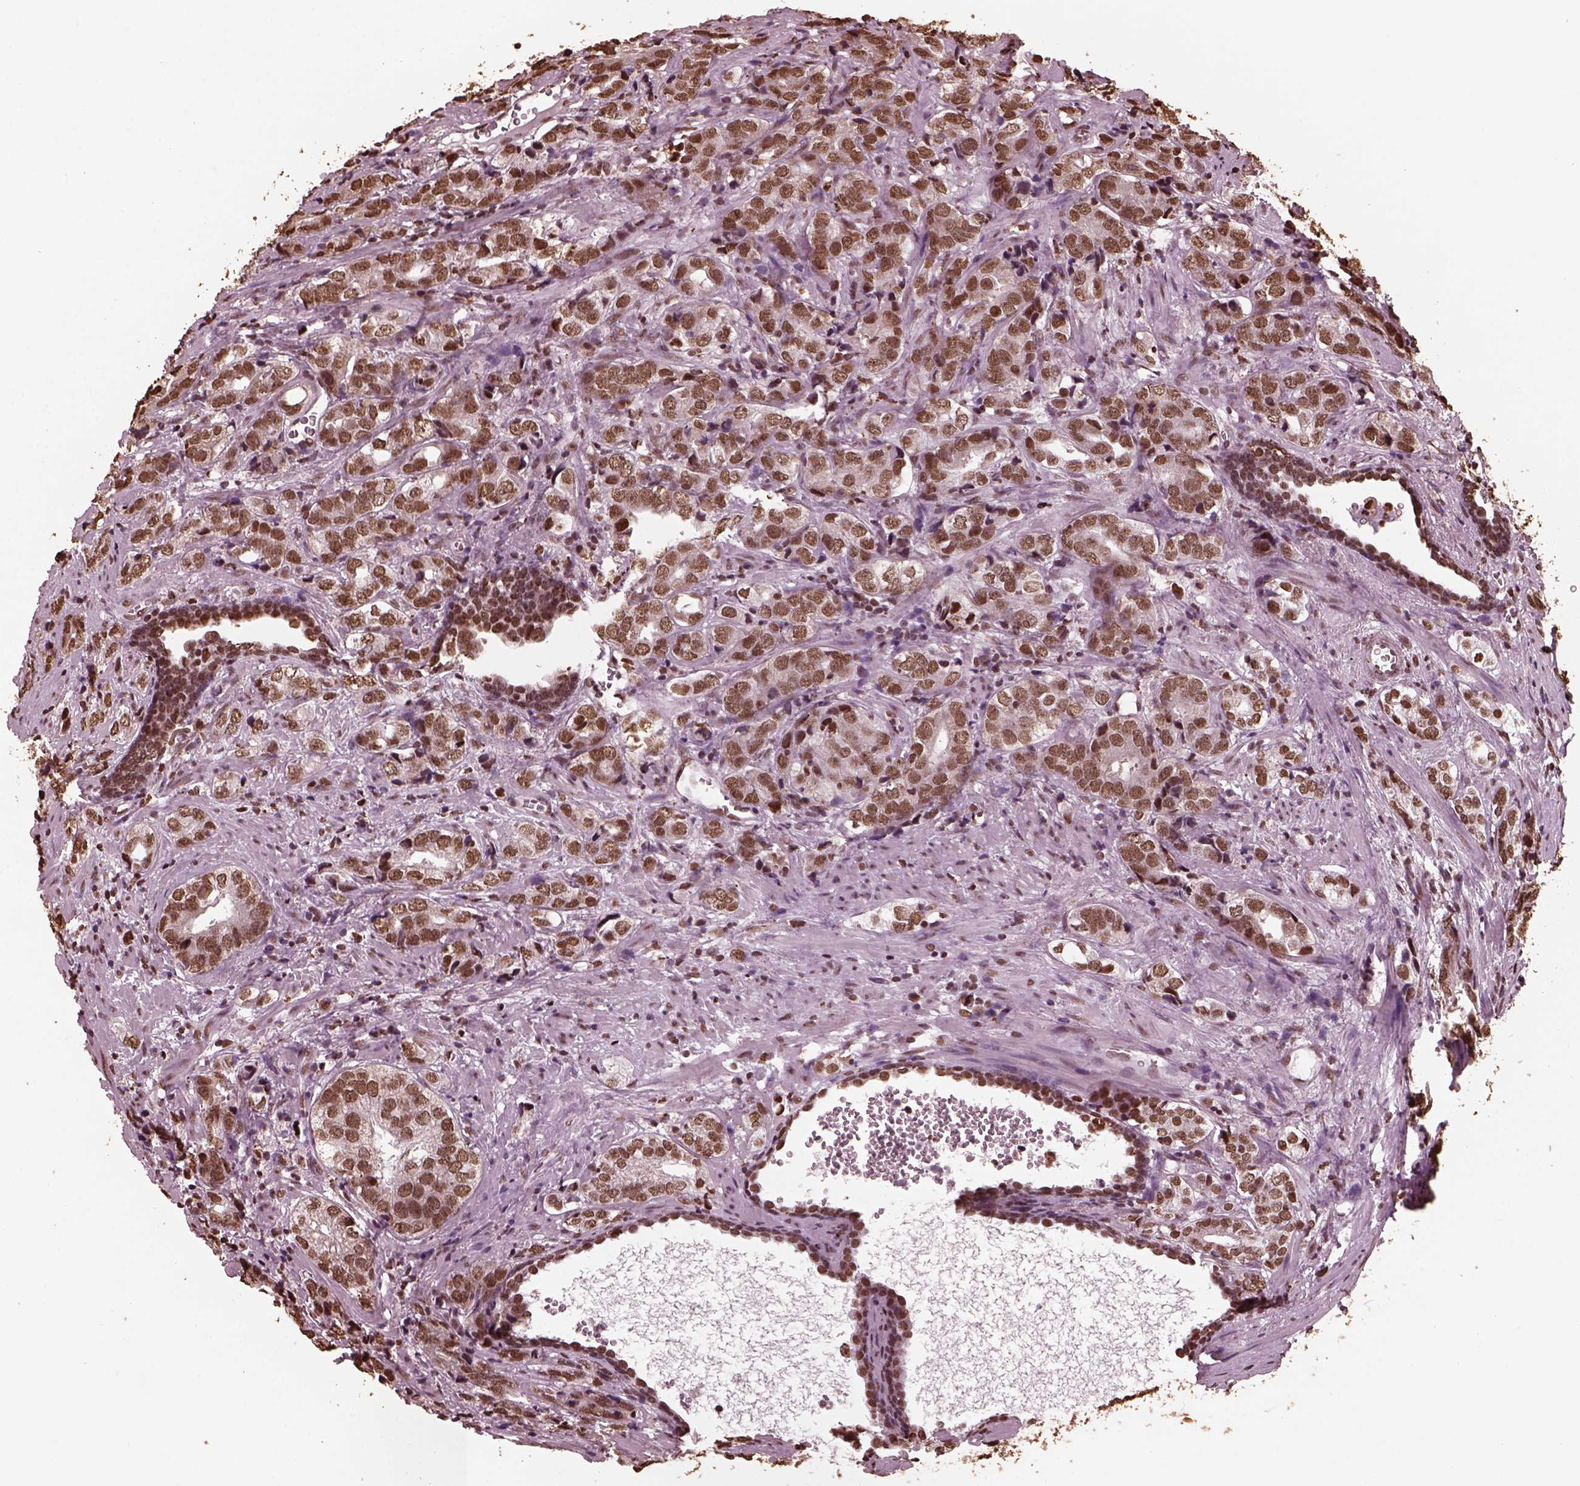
{"staining": {"intensity": "moderate", "quantity": ">75%", "location": "nuclear"}, "tissue": "prostate cancer", "cell_type": "Tumor cells", "image_type": "cancer", "snomed": [{"axis": "morphology", "description": "Adenocarcinoma, NOS"}, {"axis": "topography", "description": "Prostate and seminal vesicle, NOS"}], "caption": "A photomicrograph of human prostate adenocarcinoma stained for a protein exhibits moderate nuclear brown staining in tumor cells. (brown staining indicates protein expression, while blue staining denotes nuclei).", "gene": "NSD1", "patient": {"sex": "male", "age": 63}}